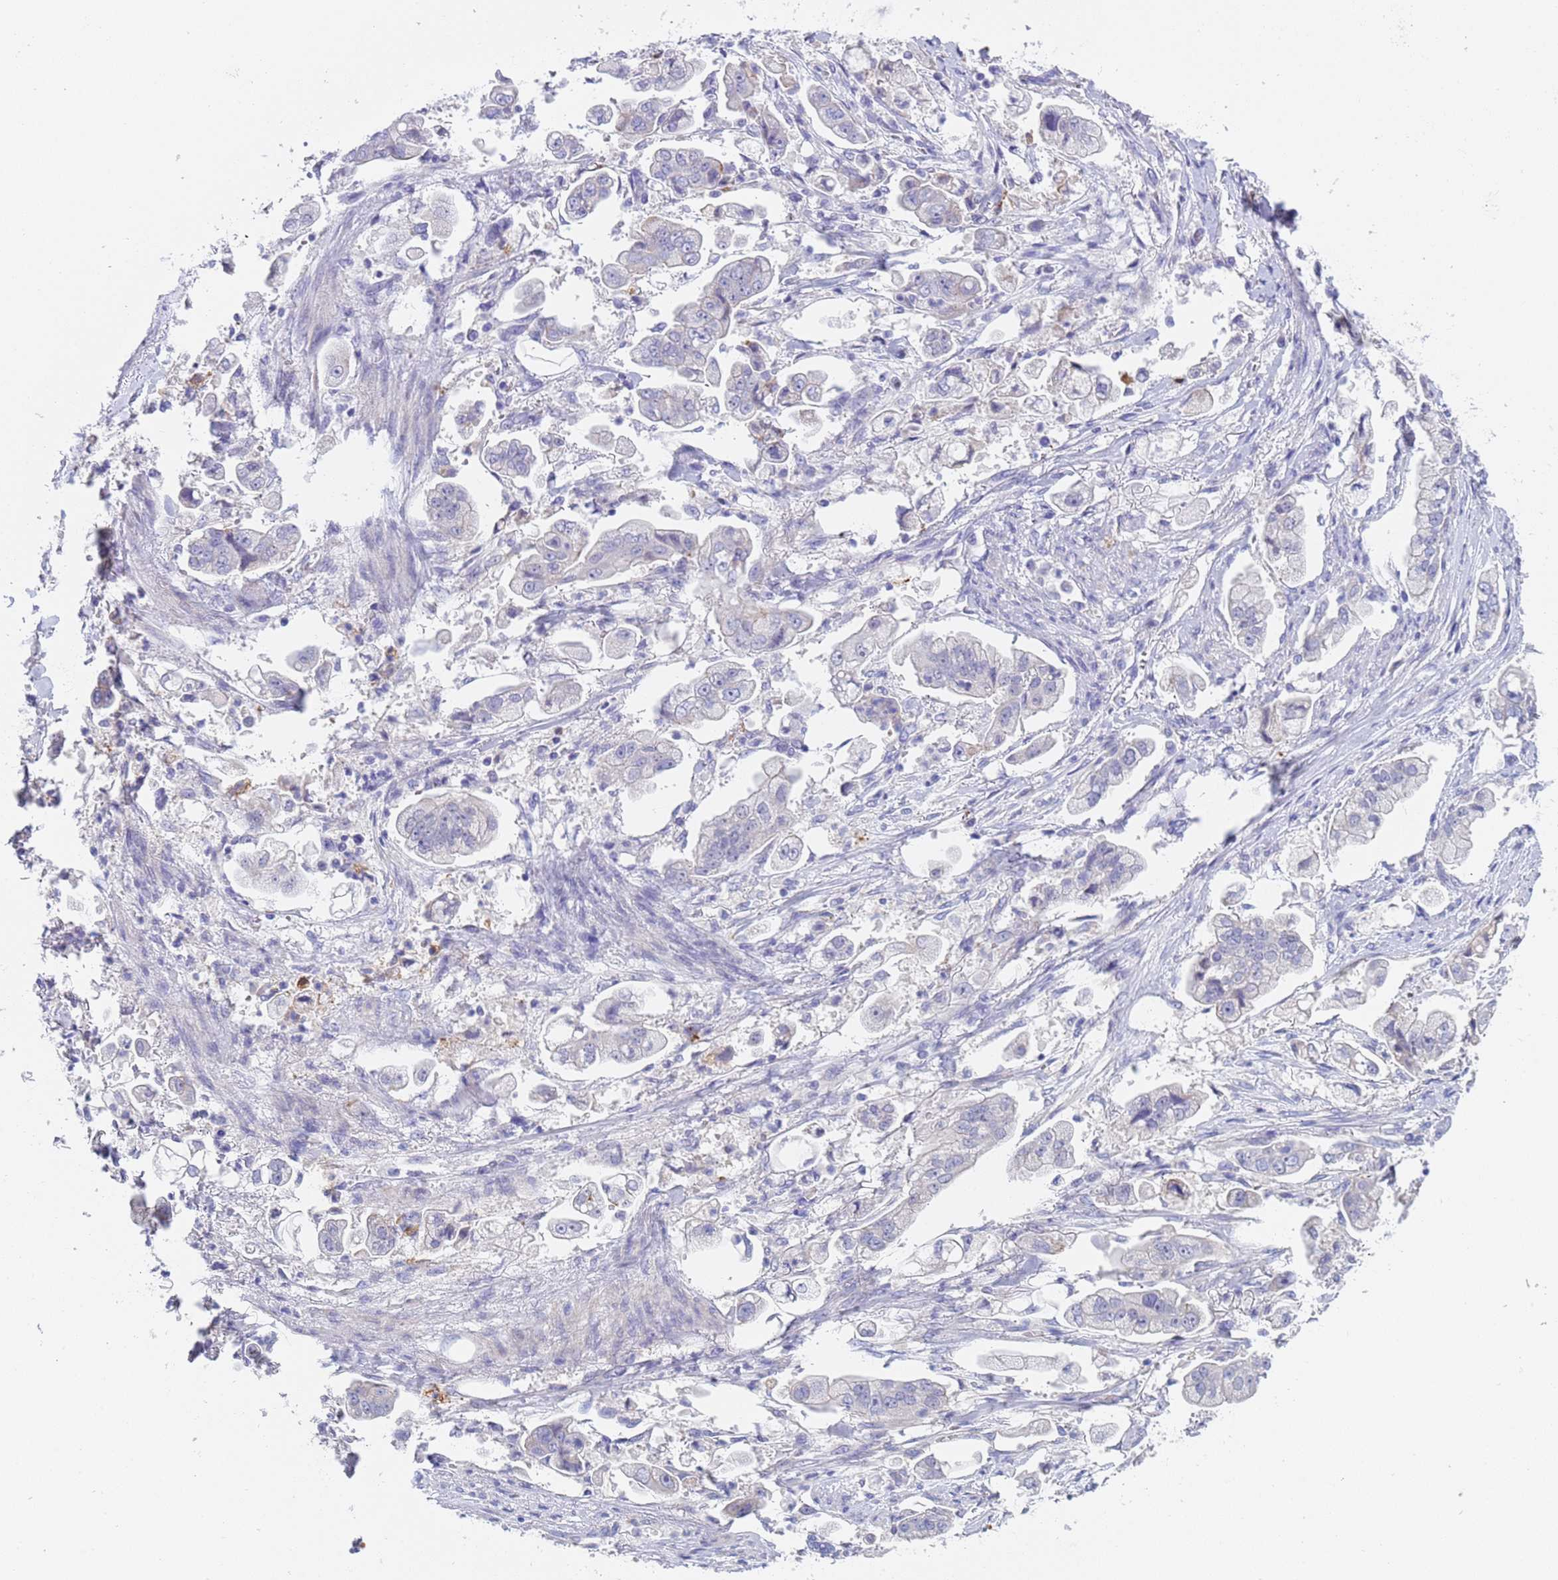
{"staining": {"intensity": "negative", "quantity": "none", "location": "none"}, "tissue": "stomach cancer", "cell_type": "Tumor cells", "image_type": "cancer", "snomed": [{"axis": "morphology", "description": "Adenocarcinoma, NOS"}, {"axis": "topography", "description": "Stomach"}], "caption": "DAB (3,3'-diaminobenzidine) immunohistochemical staining of stomach adenocarcinoma demonstrates no significant positivity in tumor cells.", "gene": "C4orf46", "patient": {"sex": "male", "age": 62}}